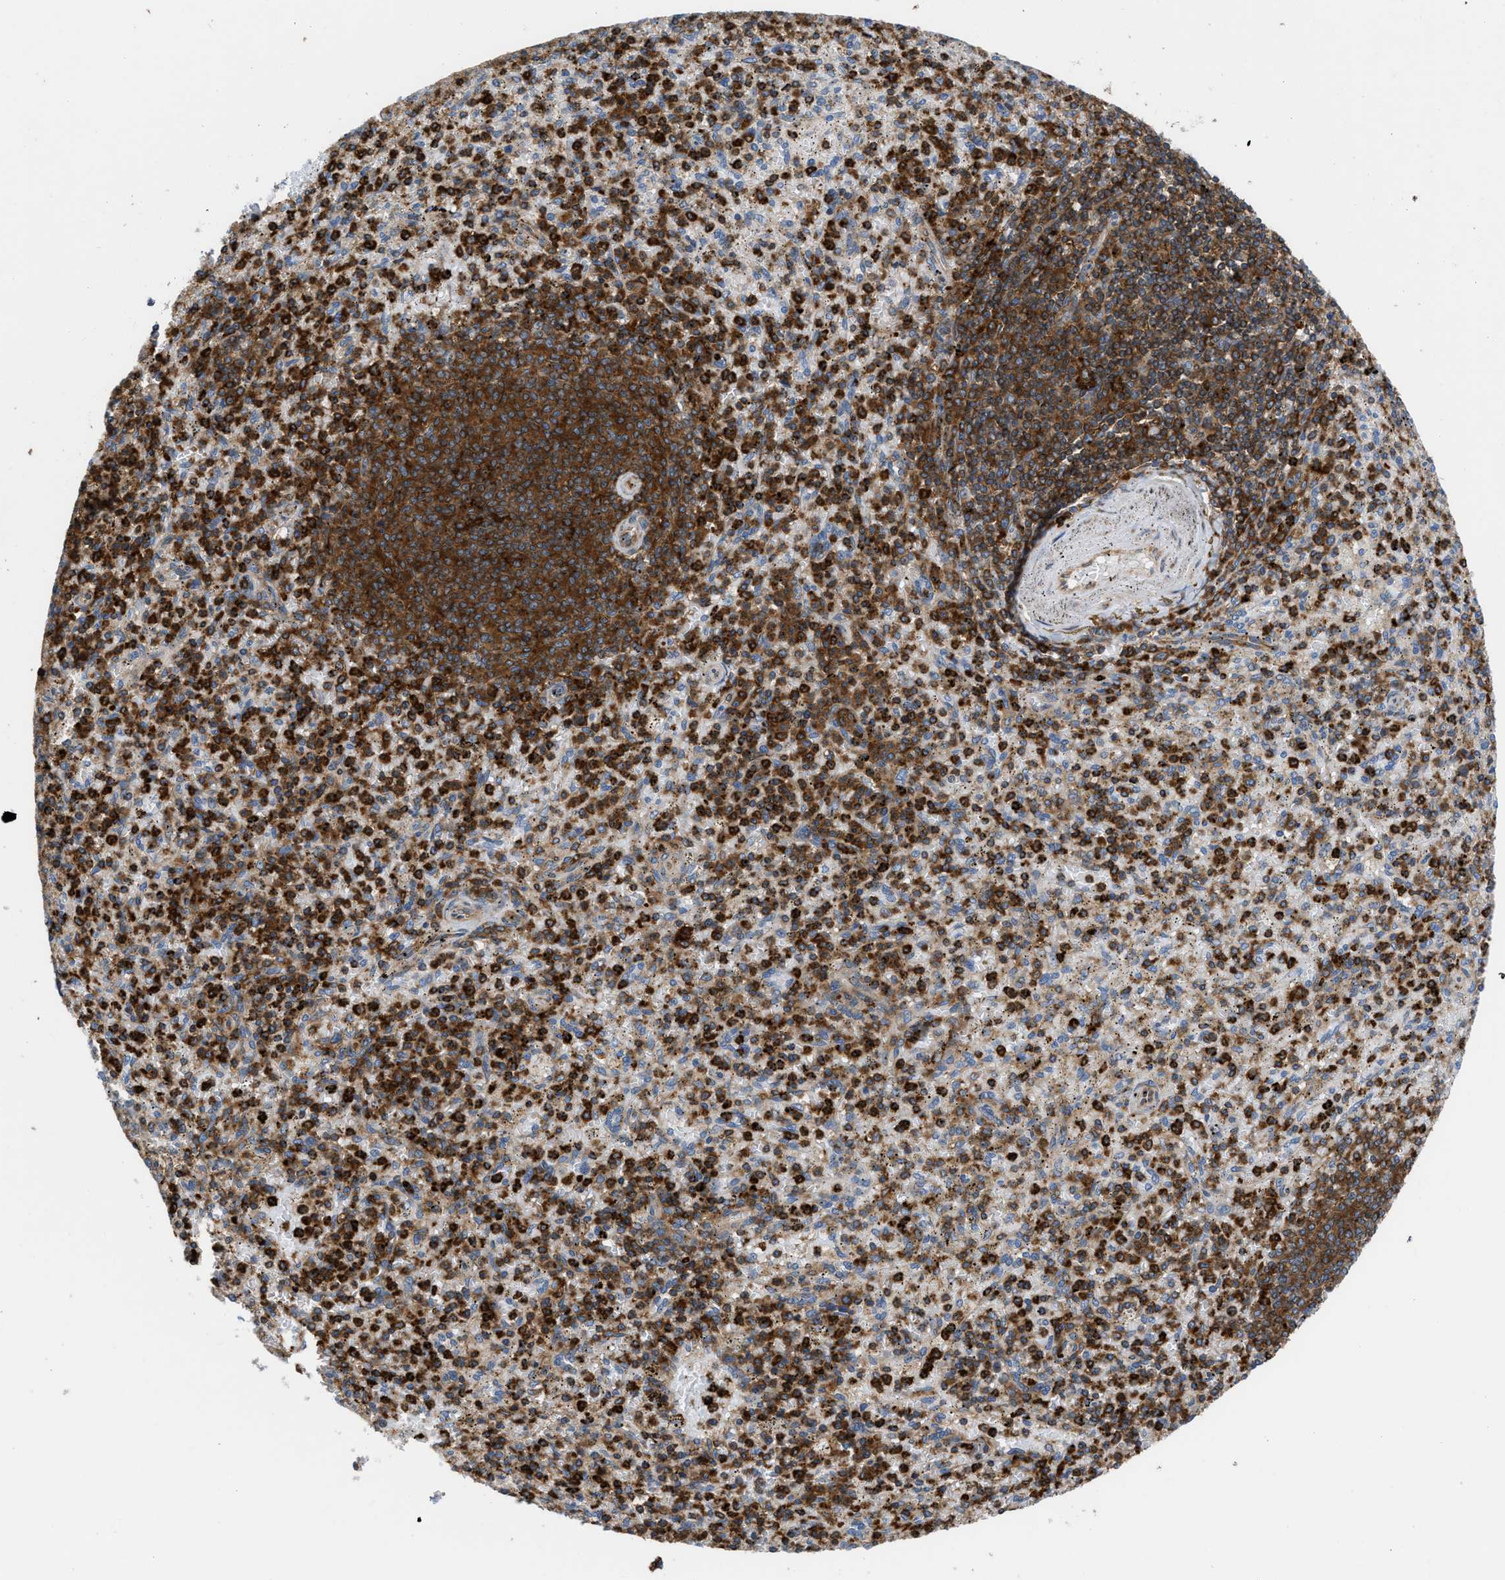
{"staining": {"intensity": "strong", "quantity": "25%-75%", "location": "cytoplasmic/membranous"}, "tissue": "spleen", "cell_type": "Cells in red pulp", "image_type": "normal", "snomed": [{"axis": "morphology", "description": "Normal tissue, NOS"}, {"axis": "topography", "description": "Spleen"}], "caption": "Spleen stained with DAB immunohistochemistry (IHC) demonstrates high levels of strong cytoplasmic/membranous staining in approximately 25%-75% of cells in red pulp.", "gene": "GPAT4", "patient": {"sex": "male", "age": 72}}